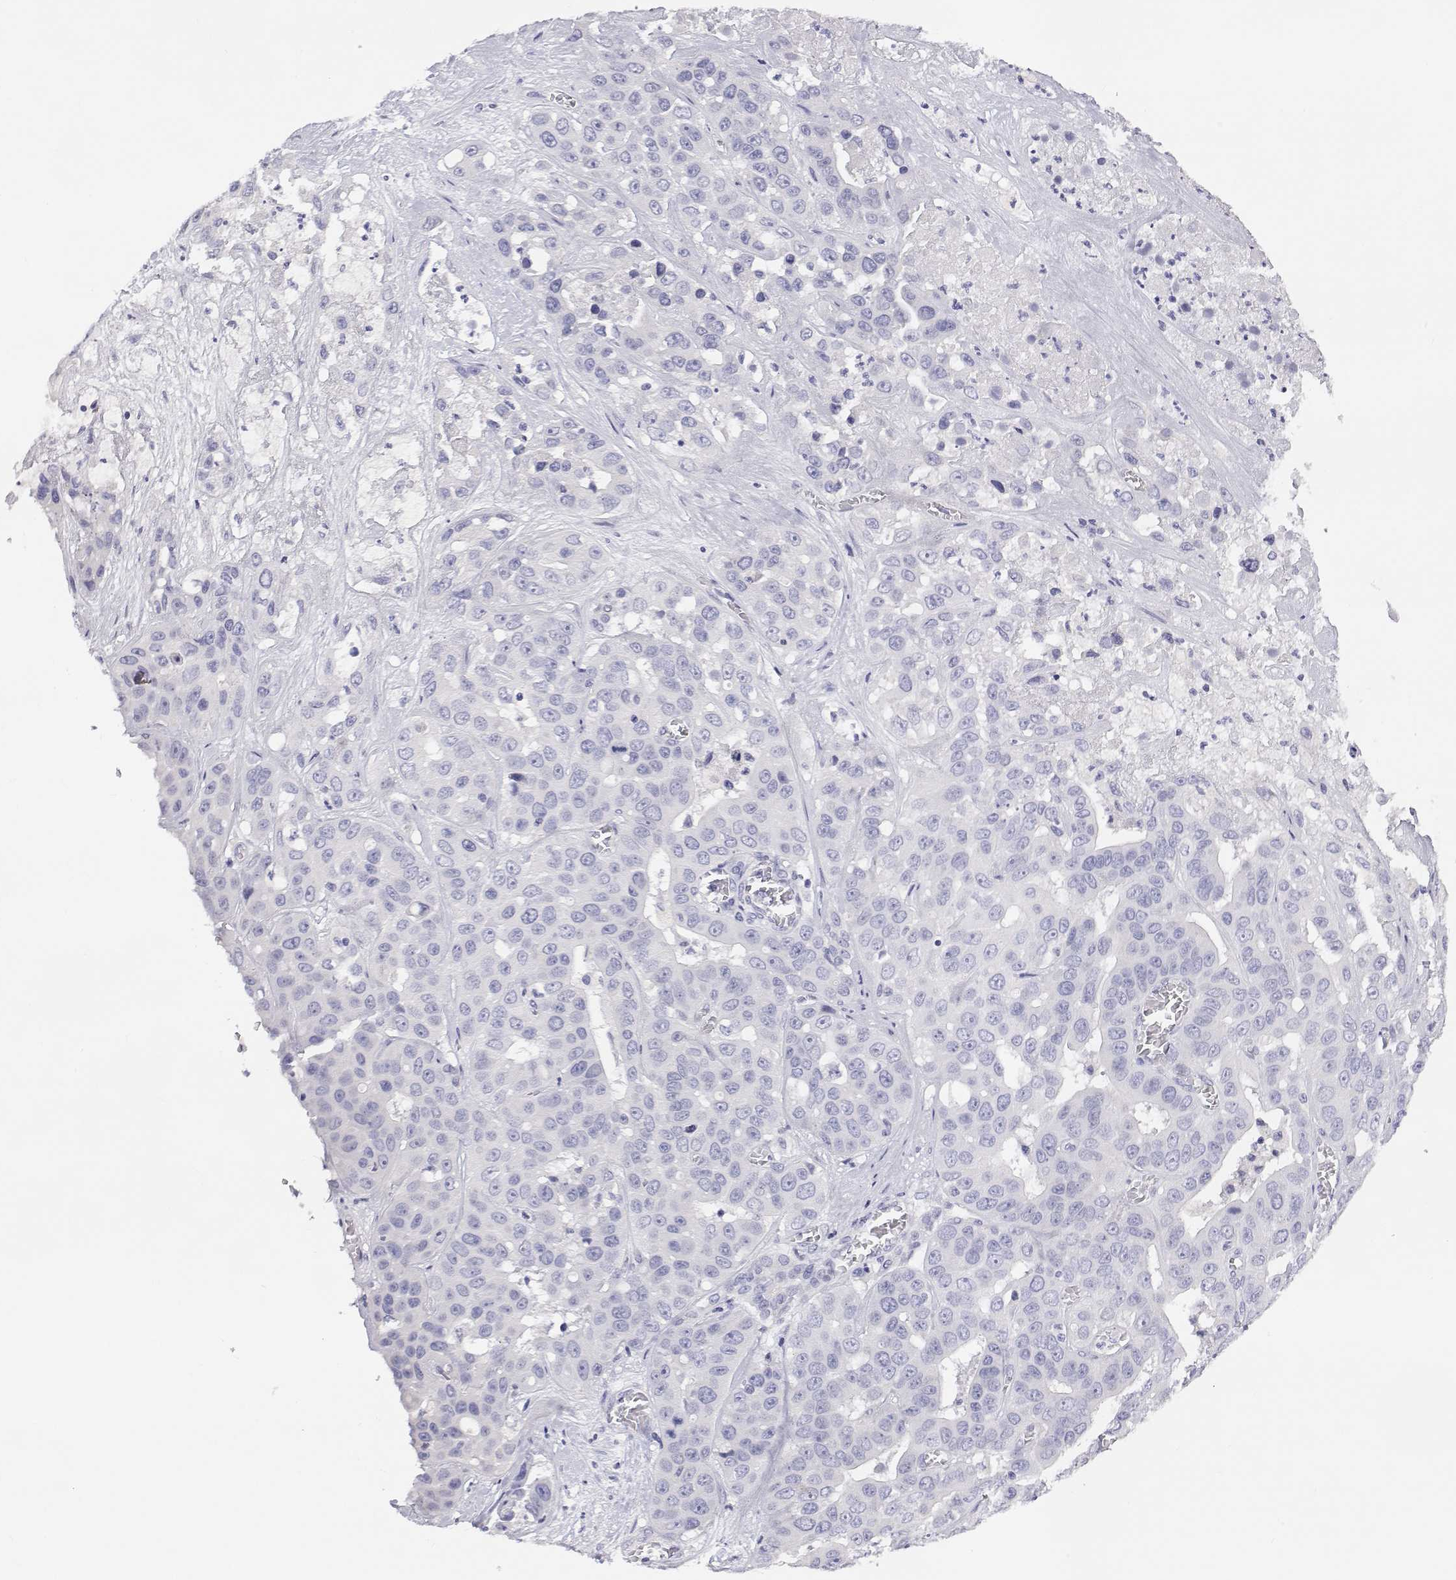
{"staining": {"intensity": "negative", "quantity": "none", "location": "none"}, "tissue": "liver cancer", "cell_type": "Tumor cells", "image_type": "cancer", "snomed": [{"axis": "morphology", "description": "Cholangiocarcinoma"}, {"axis": "topography", "description": "Liver"}], "caption": "There is no significant positivity in tumor cells of liver cholangiocarcinoma.", "gene": "ANKRD65", "patient": {"sex": "female", "age": 52}}